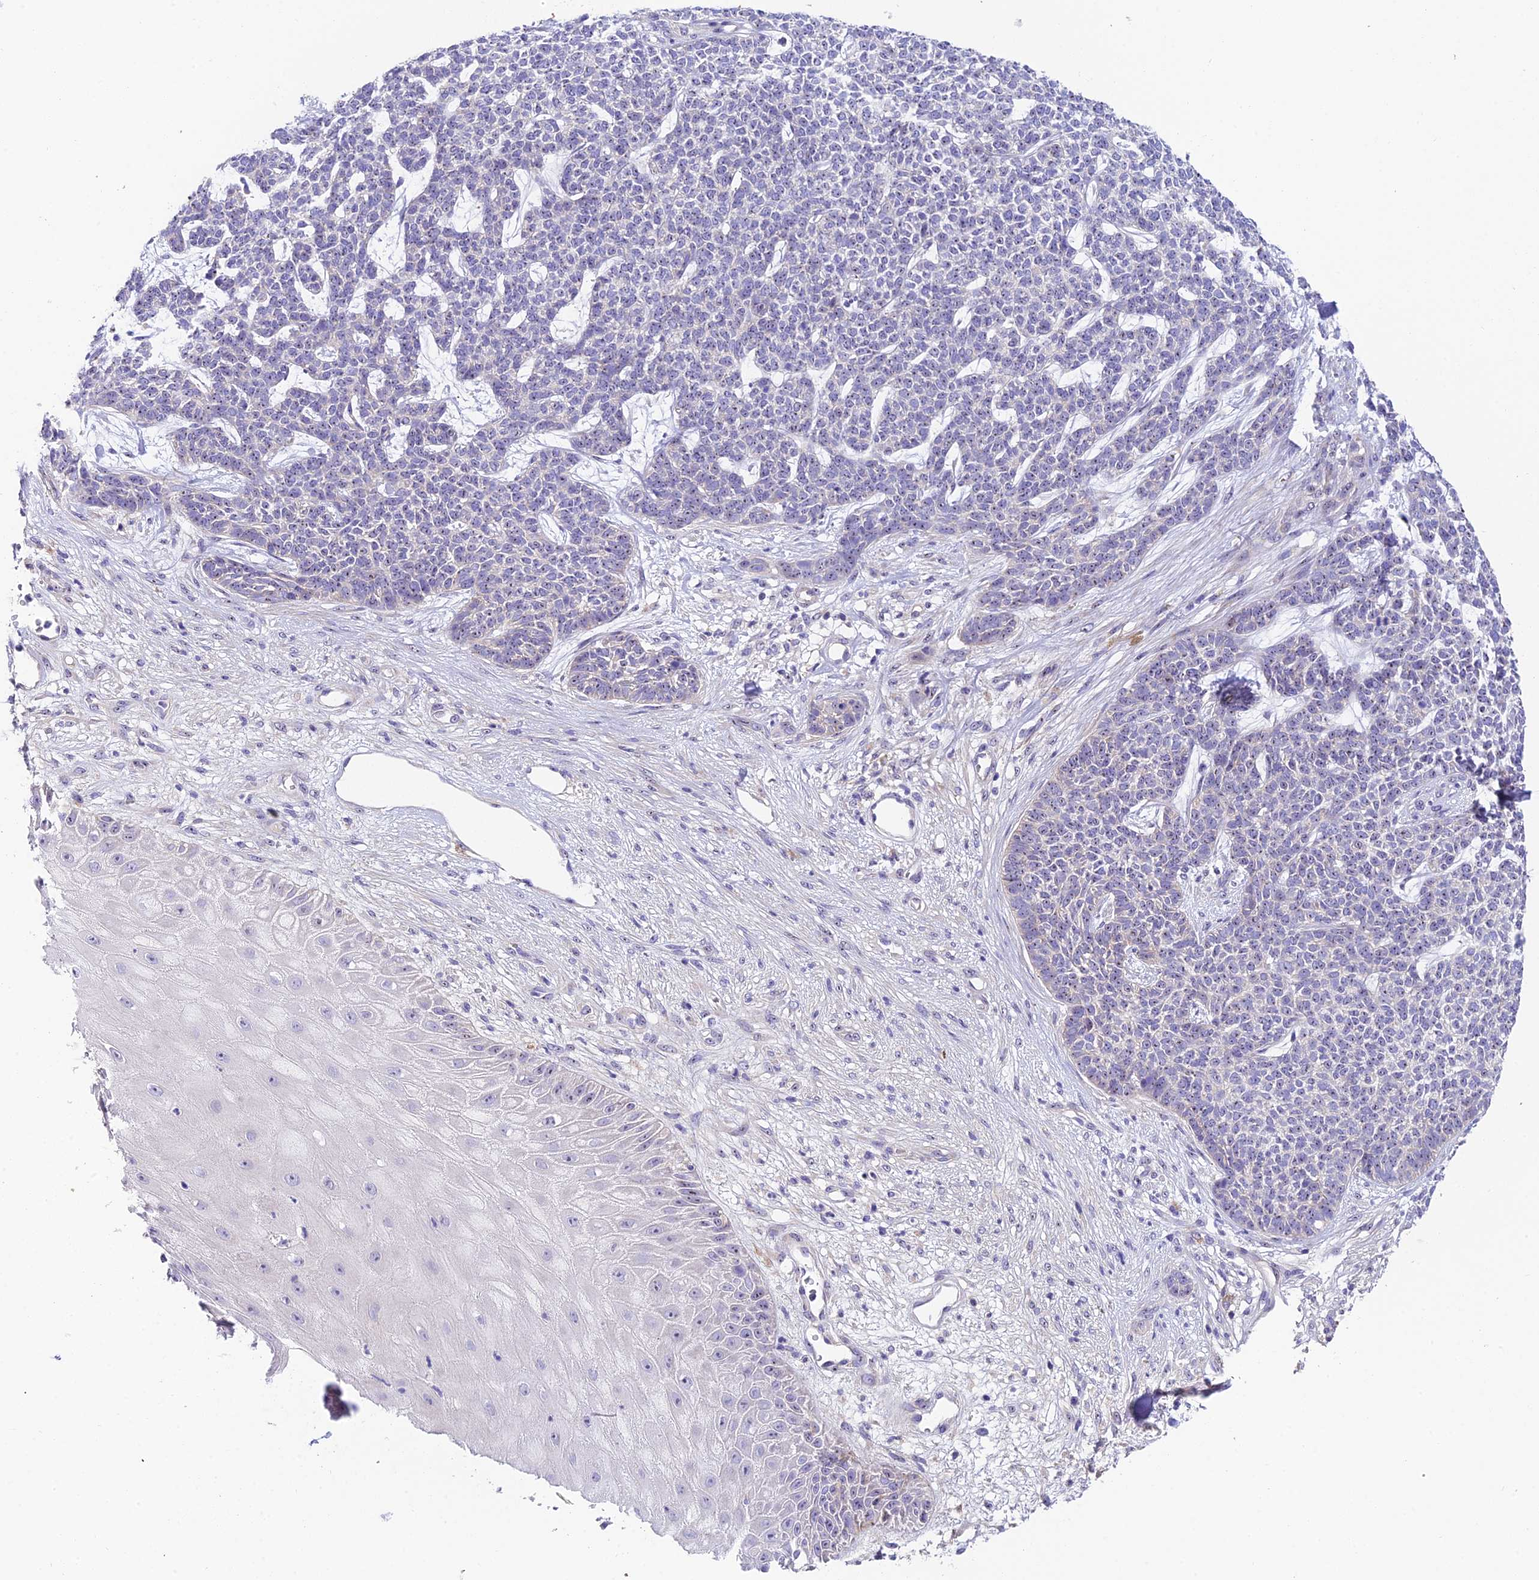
{"staining": {"intensity": "negative", "quantity": "none", "location": "none"}, "tissue": "skin cancer", "cell_type": "Tumor cells", "image_type": "cancer", "snomed": [{"axis": "morphology", "description": "Basal cell carcinoma"}, {"axis": "topography", "description": "Skin"}], "caption": "An IHC histopathology image of skin cancer (basal cell carcinoma) is shown. There is no staining in tumor cells of skin cancer (basal cell carcinoma).", "gene": "DUSP29", "patient": {"sex": "female", "age": 84}}